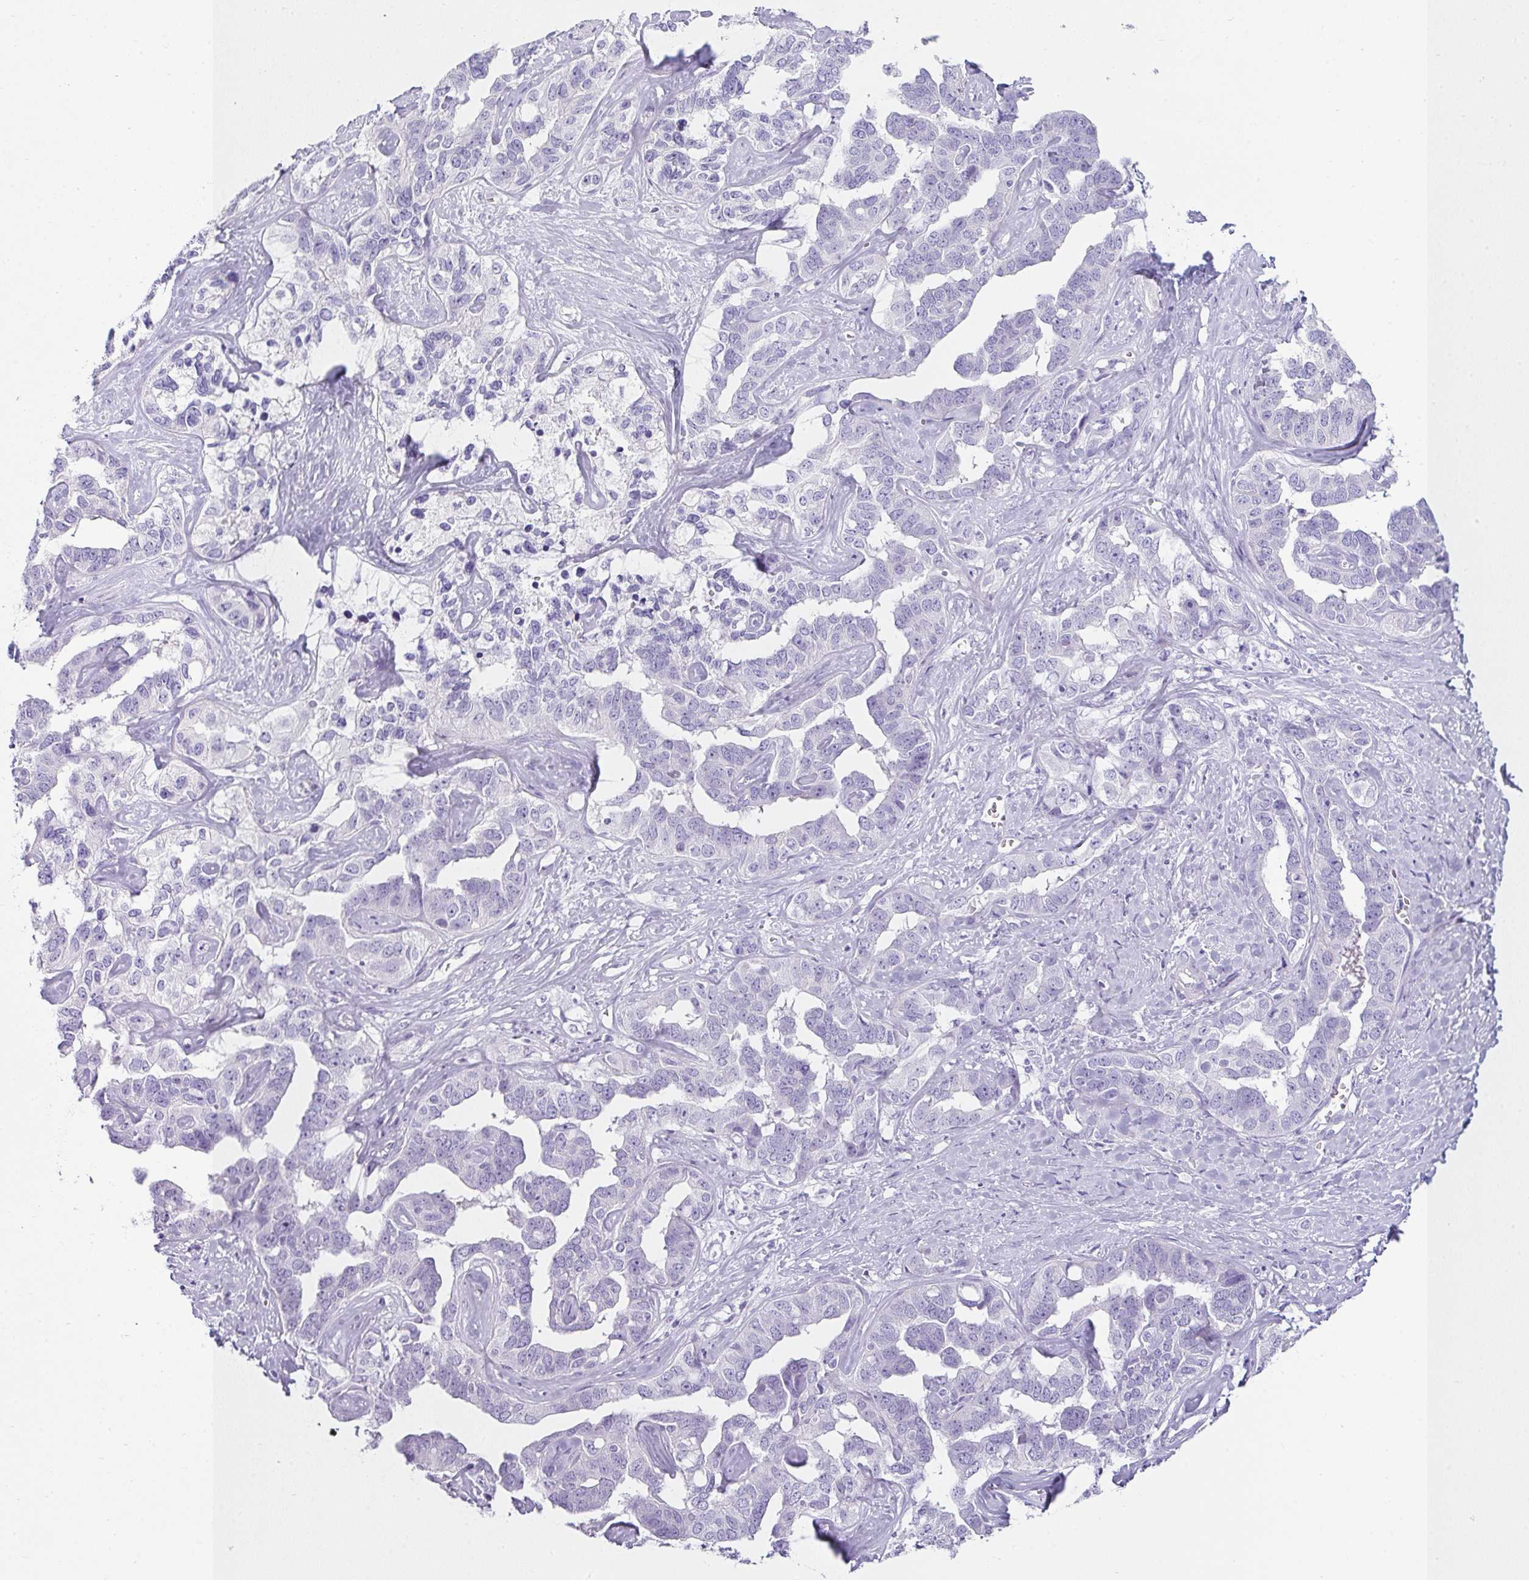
{"staining": {"intensity": "negative", "quantity": "none", "location": "none"}, "tissue": "liver cancer", "cell_type": "Tumor cells", "image_type": "cancer", "snomed": [{"axis": "morphology", "description": "Cholangiocarcinoma"}, {"axis": "topography", "description": "Liver"}], "caption": "The photomicrograph shows no significant staining in tumor cells of liver cholangiocarcinoma. (Stains: DAB immunohistochemistry with hematoxylin counter stain, Microscopy: brightfield microscopy at high magnification).", "gene": "VCY1B", "patient": {"sex": "male", "age": 59}}